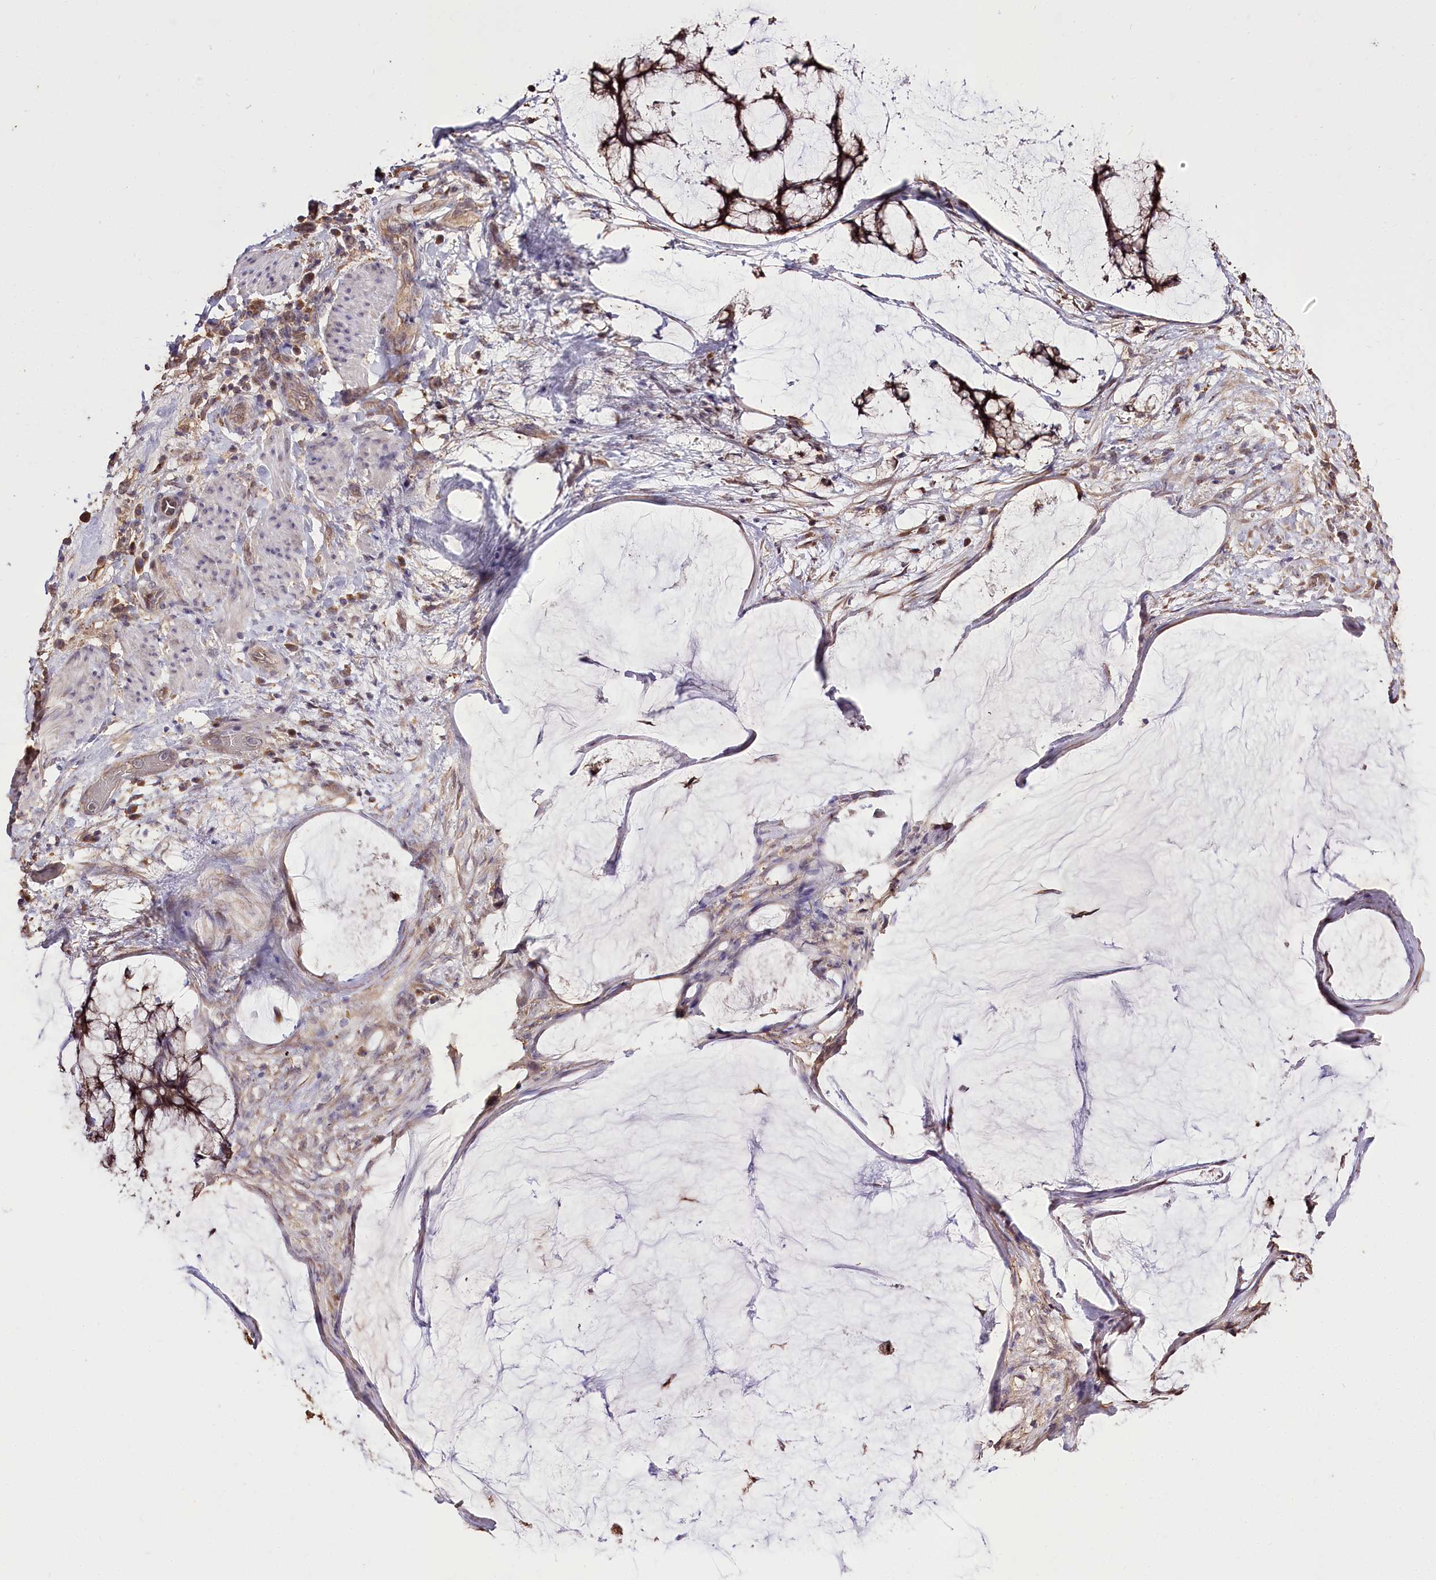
{"staining": {"intensity": "moderate", "quantity": ">75%", "location": "cytoplasmic/membranous"}, "tissue": "ovarian cancer", "cell_type": "Tumor cells", "image_type": "cancer", "snomed": [{"axis": "morphology", "description": "Cystadenocarcinoma, mucinous, NOS"}, {"axis": "topography", "description": "Ovary"}], "caption": "Immunohistochemical staining of ovarian cancer (mucinous cystadenocarcinoma) displays moderate cytoplasmic/membranous protein positivity in about >75% of tumor cells.", "gene": "R3HDM2", "patient": {"sex": "female", "age": 42}}